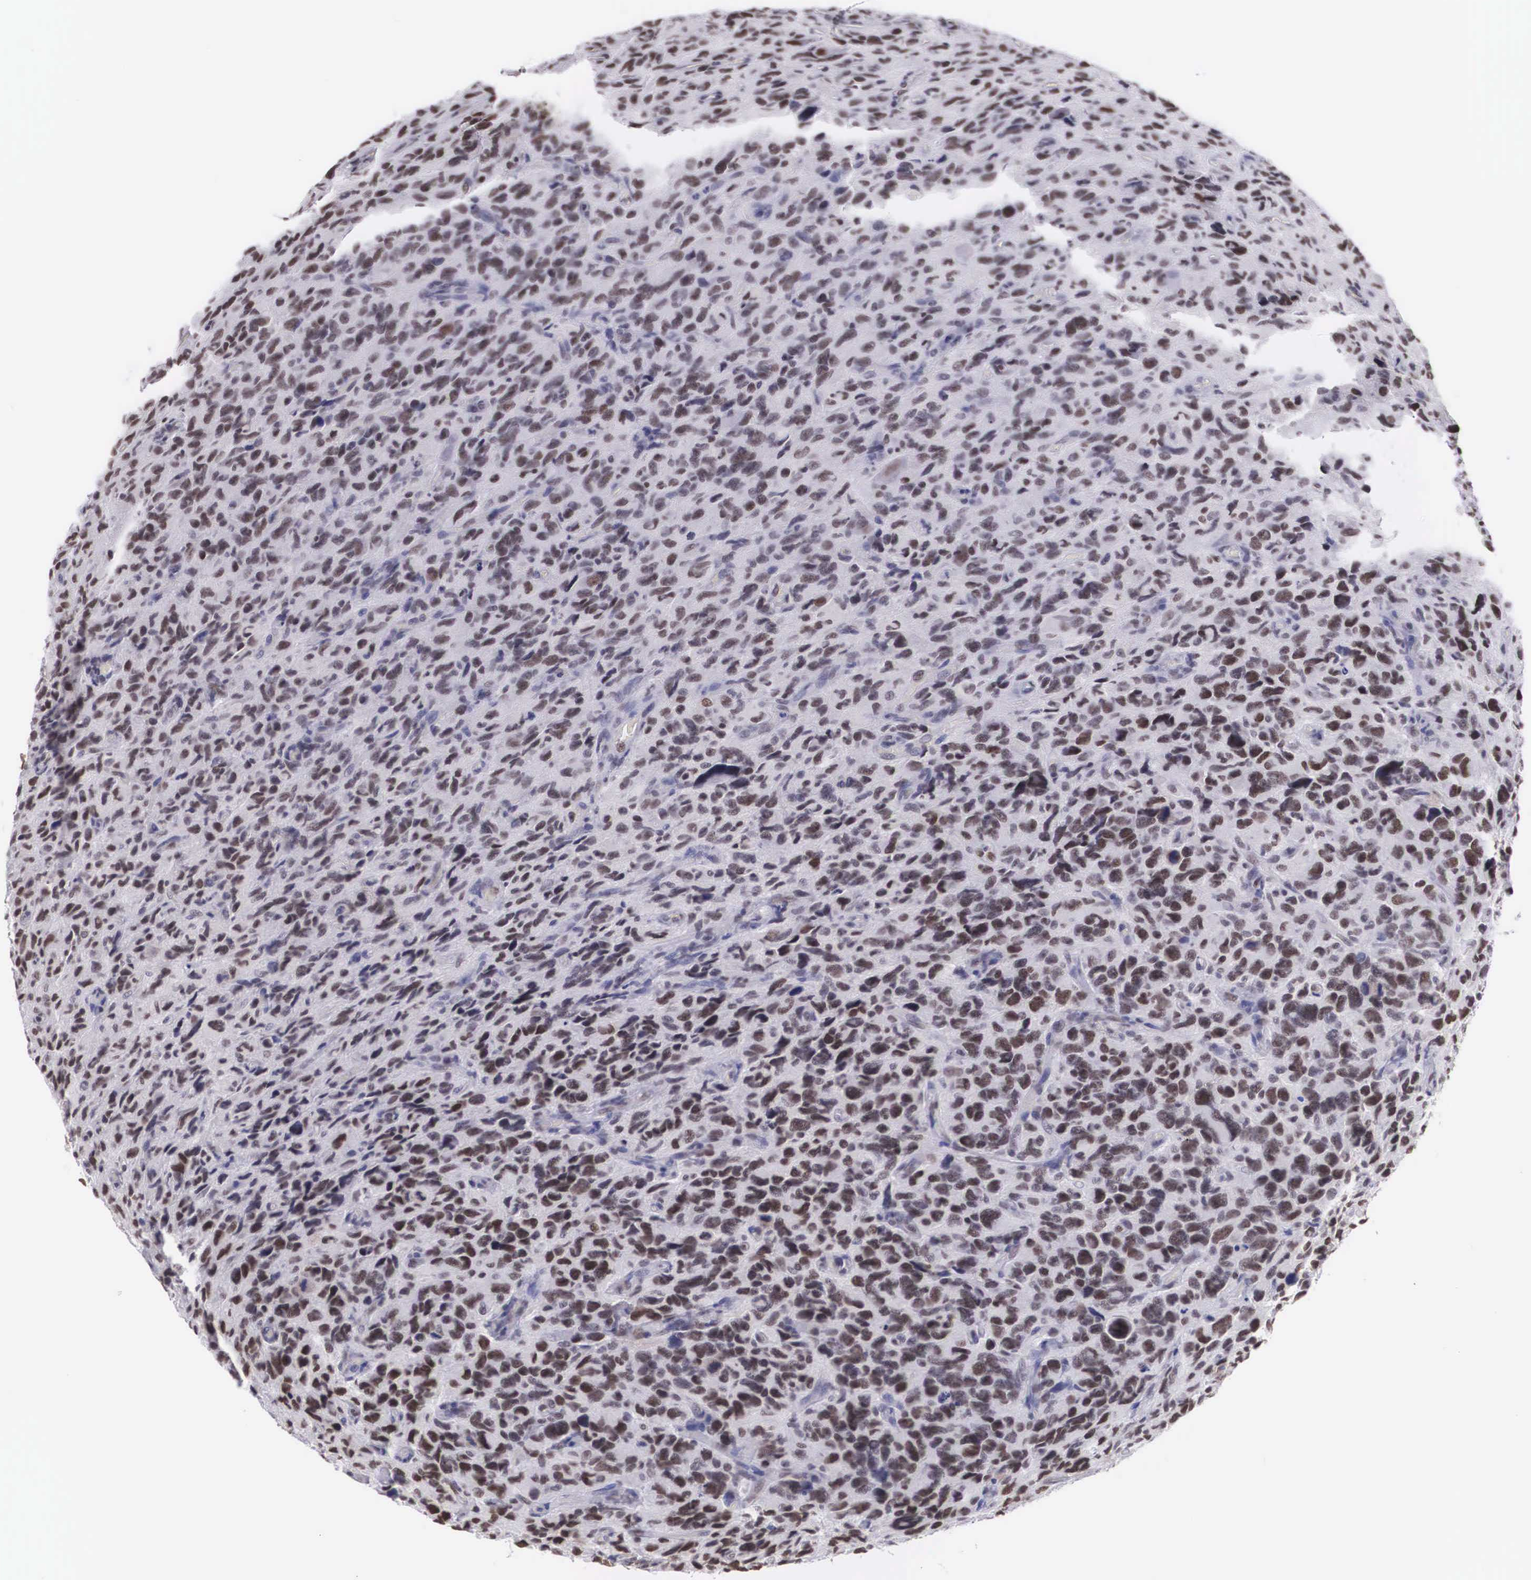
{"staining": {"intensity": "weak", "quantity": "25%-75%", "location": "nuclear"}, "tissue": "glioma", "cell_type": "Tumor cells", "image_type": "cancer", "snomed": [{"axis": "morphology", "description": "Glioma, malignant, High grade"}, {"axis": "topography", "description": "Brain"}], "caption": "This image demonstrates immunohistochemistry (IHC) staining of human glioma, with low weak nuclear positivity in approximately 25%-75% of tumor cells.", "gene": "CSTF2", "patient": {"sex": "female", "age": 60}}